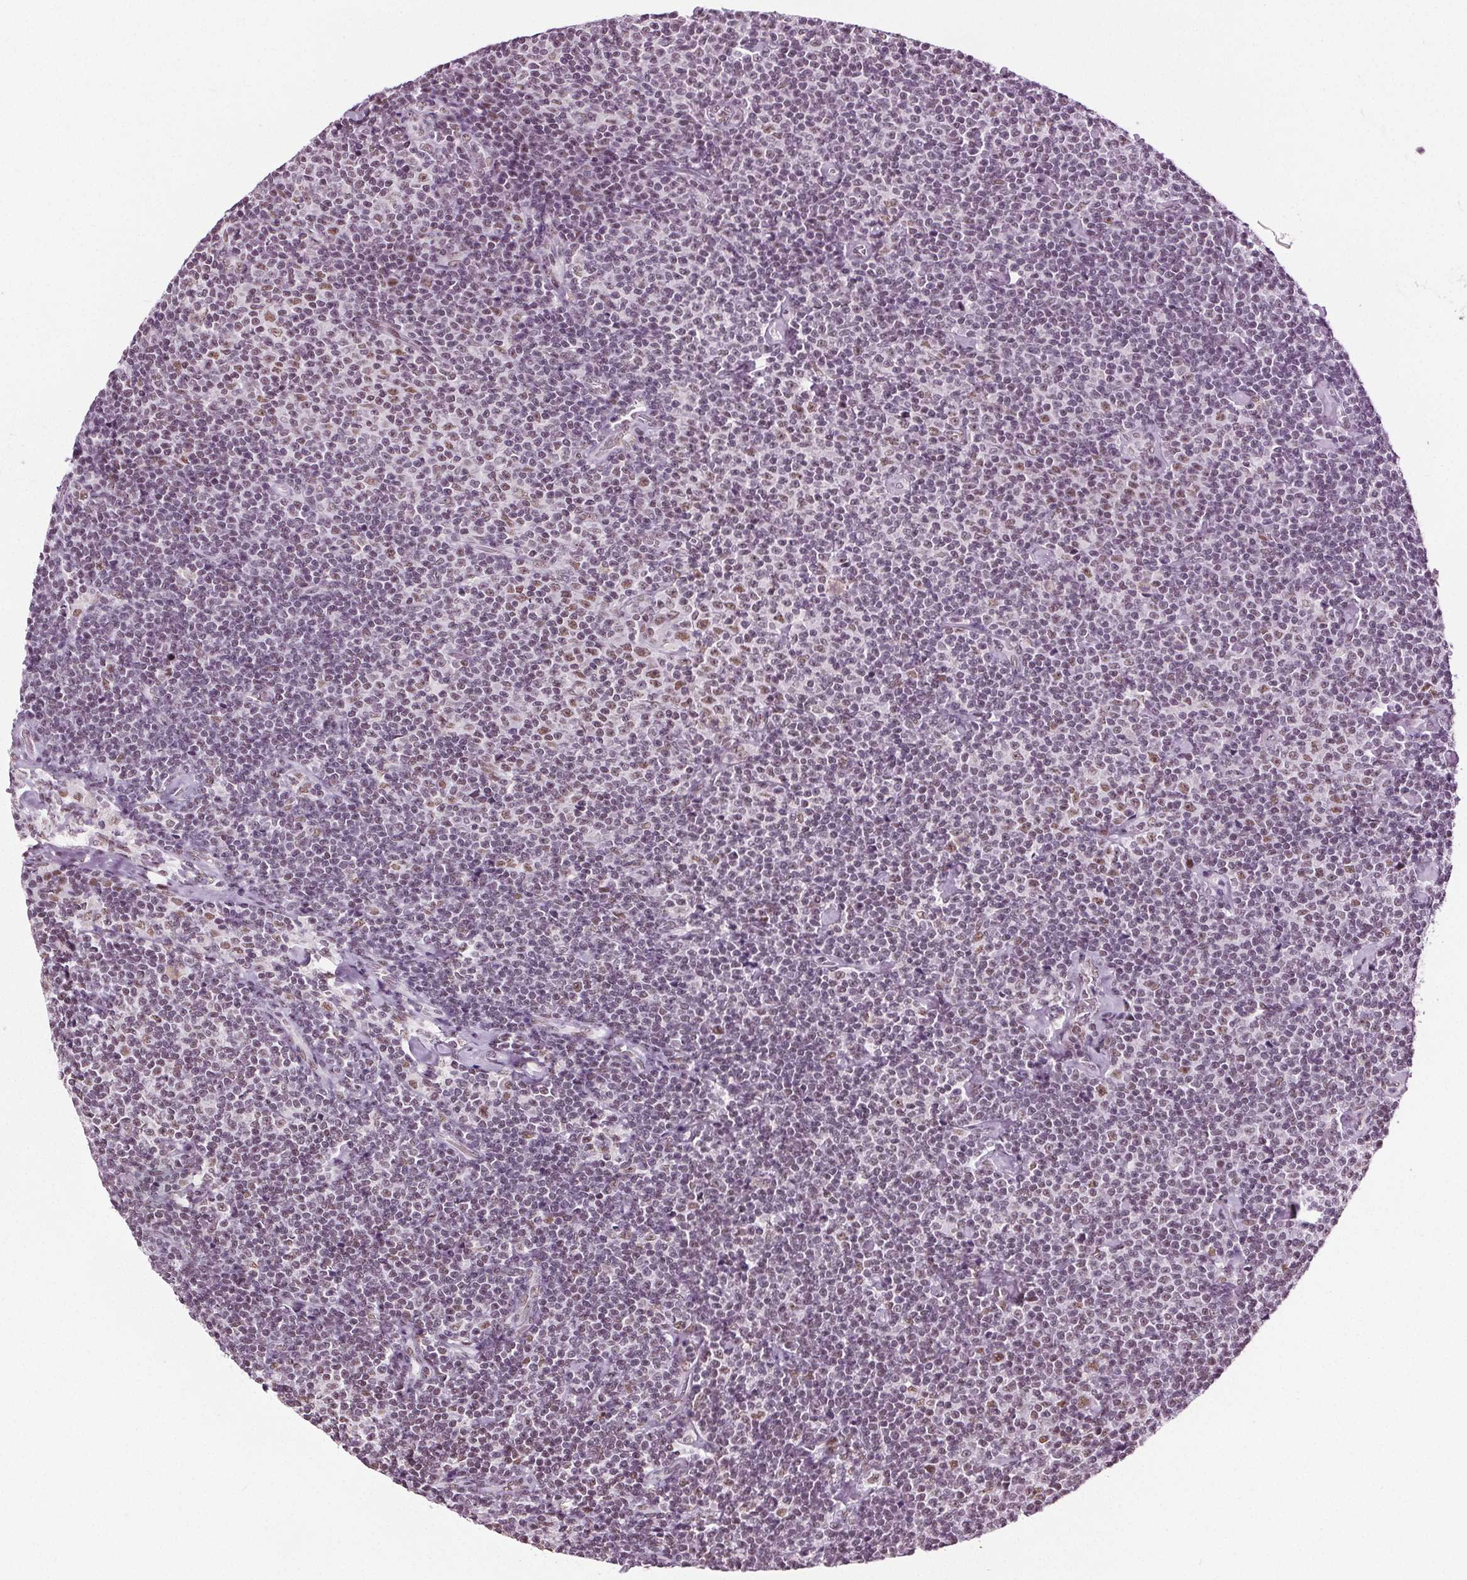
{"staining": {"intensity": "weak", "quantity": "25%-75%", "location": "nuclear"}, "tissue": "lymphoma", "cell_type": "Tumor cells", "image_type": "cancer", "snomed": [{"axis": "morphology", "description": "Malignant lymphoma, non-Hodgkin's type, Low grade"}, {"axis": "topography", "description": "Lymph node"}], "caption": "Lymphoma was stained to show a protein in brown. There is low levels of weak nuclear staining in approximately 25%-75% of tumor cells.", "gene": "IWS1", "patient": {"sex": "male", "age": 81}}